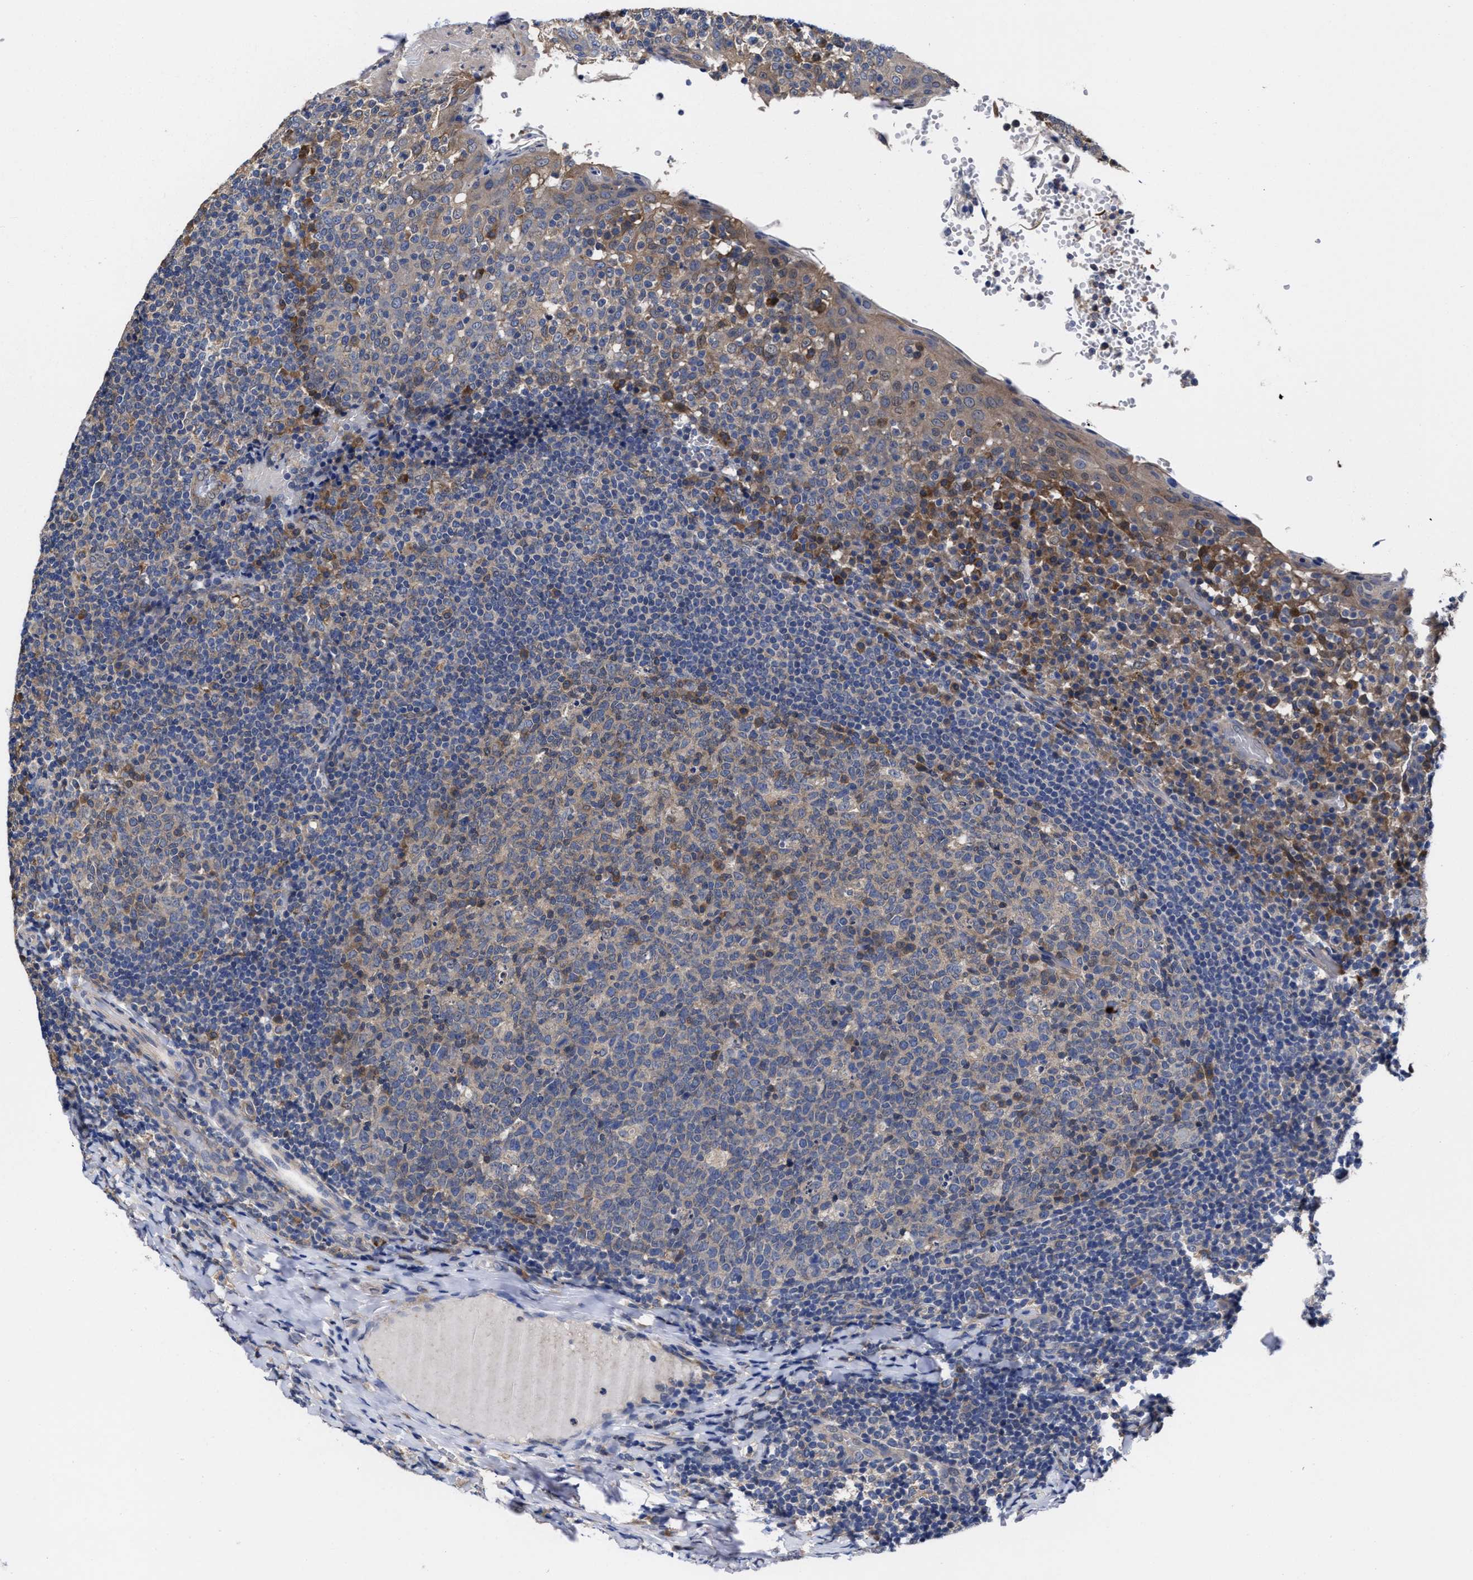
{"staining": {"intensity": "moderate", "quantity": "25%-75%", "location": "cytoplasmic/membranous"}, "tissue": "tonsil", "cell_type": "Germinal center cells", "image_type": "normal", "snomed": [{"axis": "morphology", "description": "Normal tissue, NOS"}, {"axis": "topography", "description": "Tonsil"}], "caption": "Unremarkable tonsil was stained to show a protein in brown. There is medium levels of moderate cytoplasmic/membranous expression in approximately 25%-75% of germinal center cells. (brown staining indicates protein expression, while blue staining denotes nuclei).", "gene": "TXNDC17", "patient": {"sex": "female", "age": 19}}